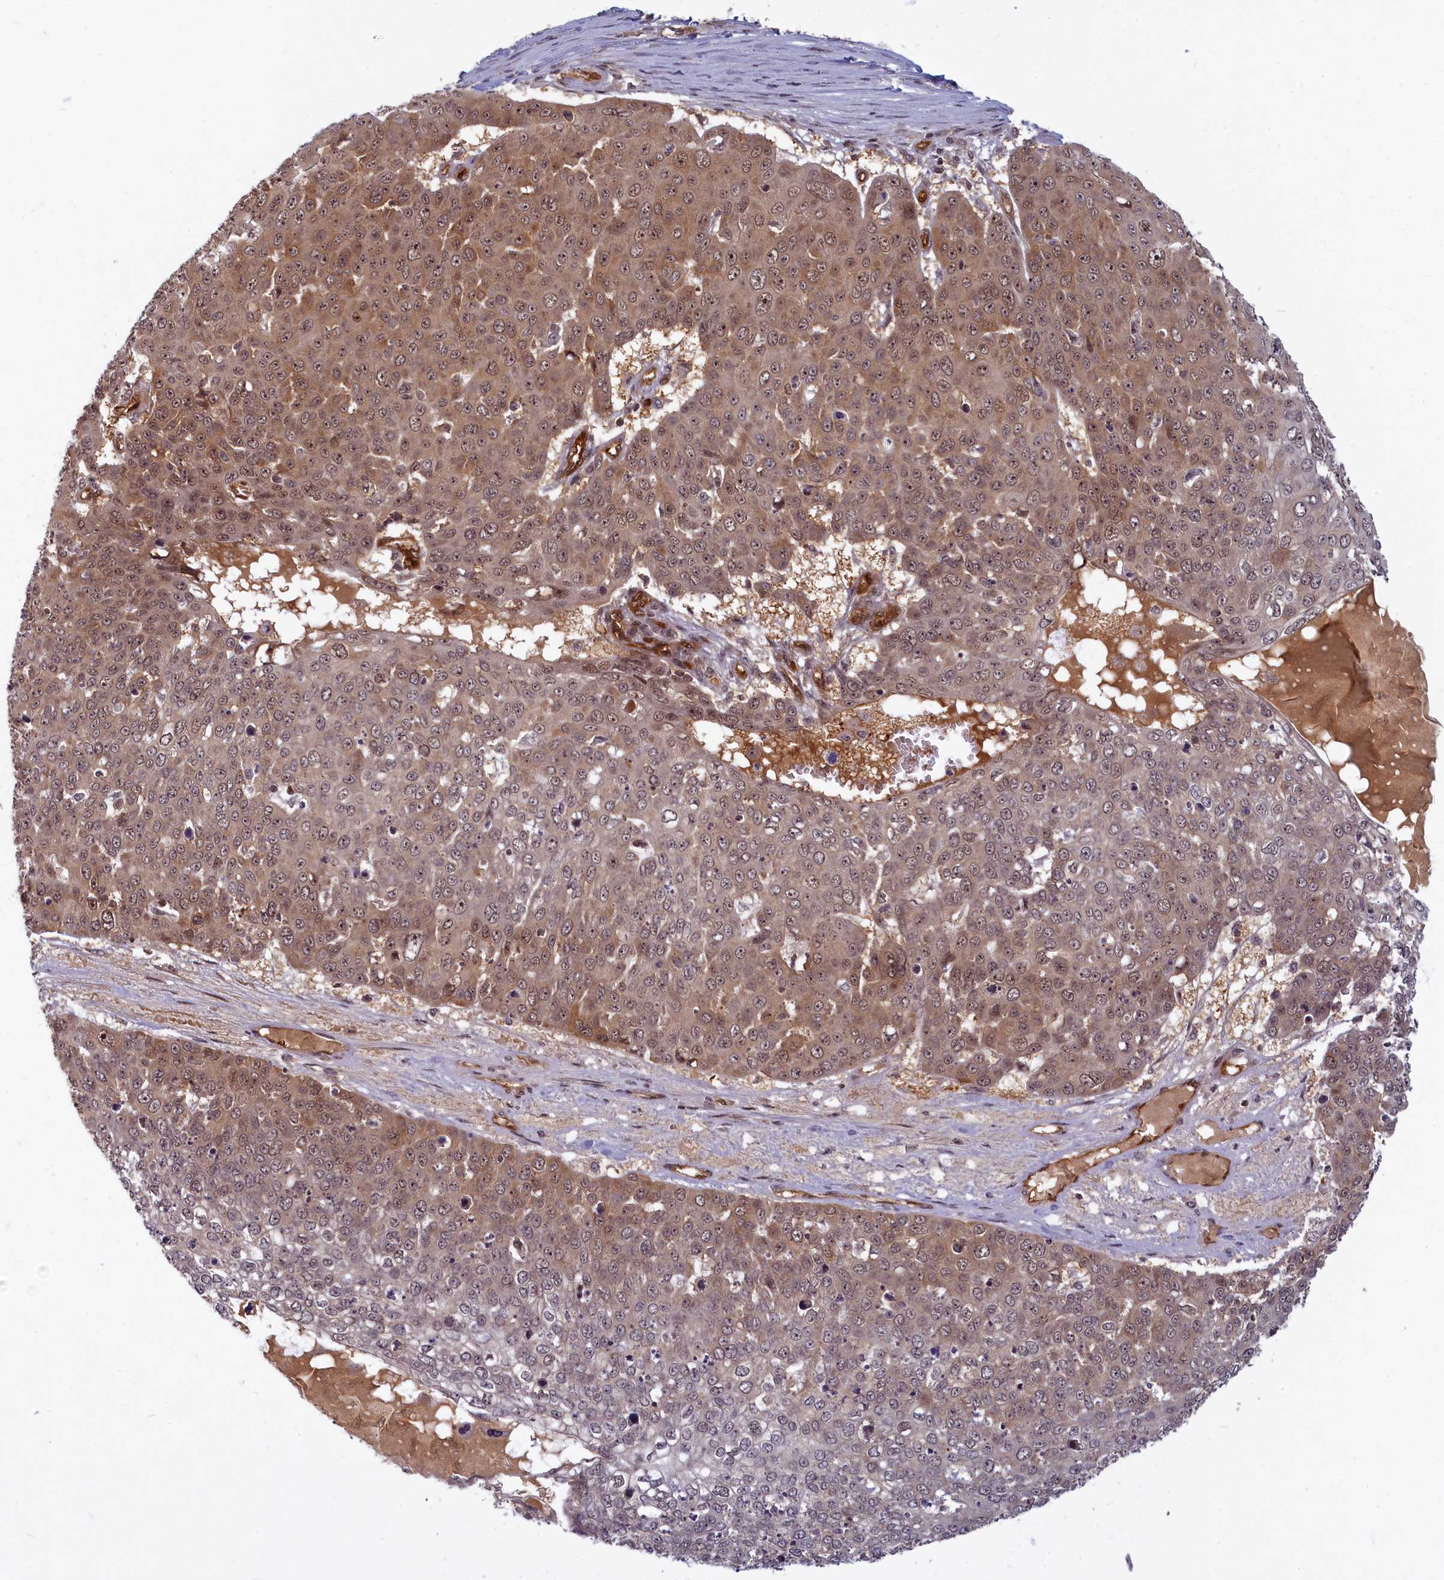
{"staining": {"intensity": "moderate", "quantity": ">75%", "location": "cytoplasmic/membranous,nuclear"}, "tissue": "skin cancer", "cell_type": "Tumor cells", "image_type": "cancer", "snomed": [{"axis": "morphology", "description": "Squamous cell carcinoma, NOS"}, {"axis": "topography", "description": "Skin"}], "caption": "Protein analysis of squamous cell carcinoma (skin) tissue demonstrates moderate cytoplasmic/membranous and nuclear staining in approximately >75% of tumor cells.", "gene": "SNRK", "patient": {"sex": "male", "age": 71}}